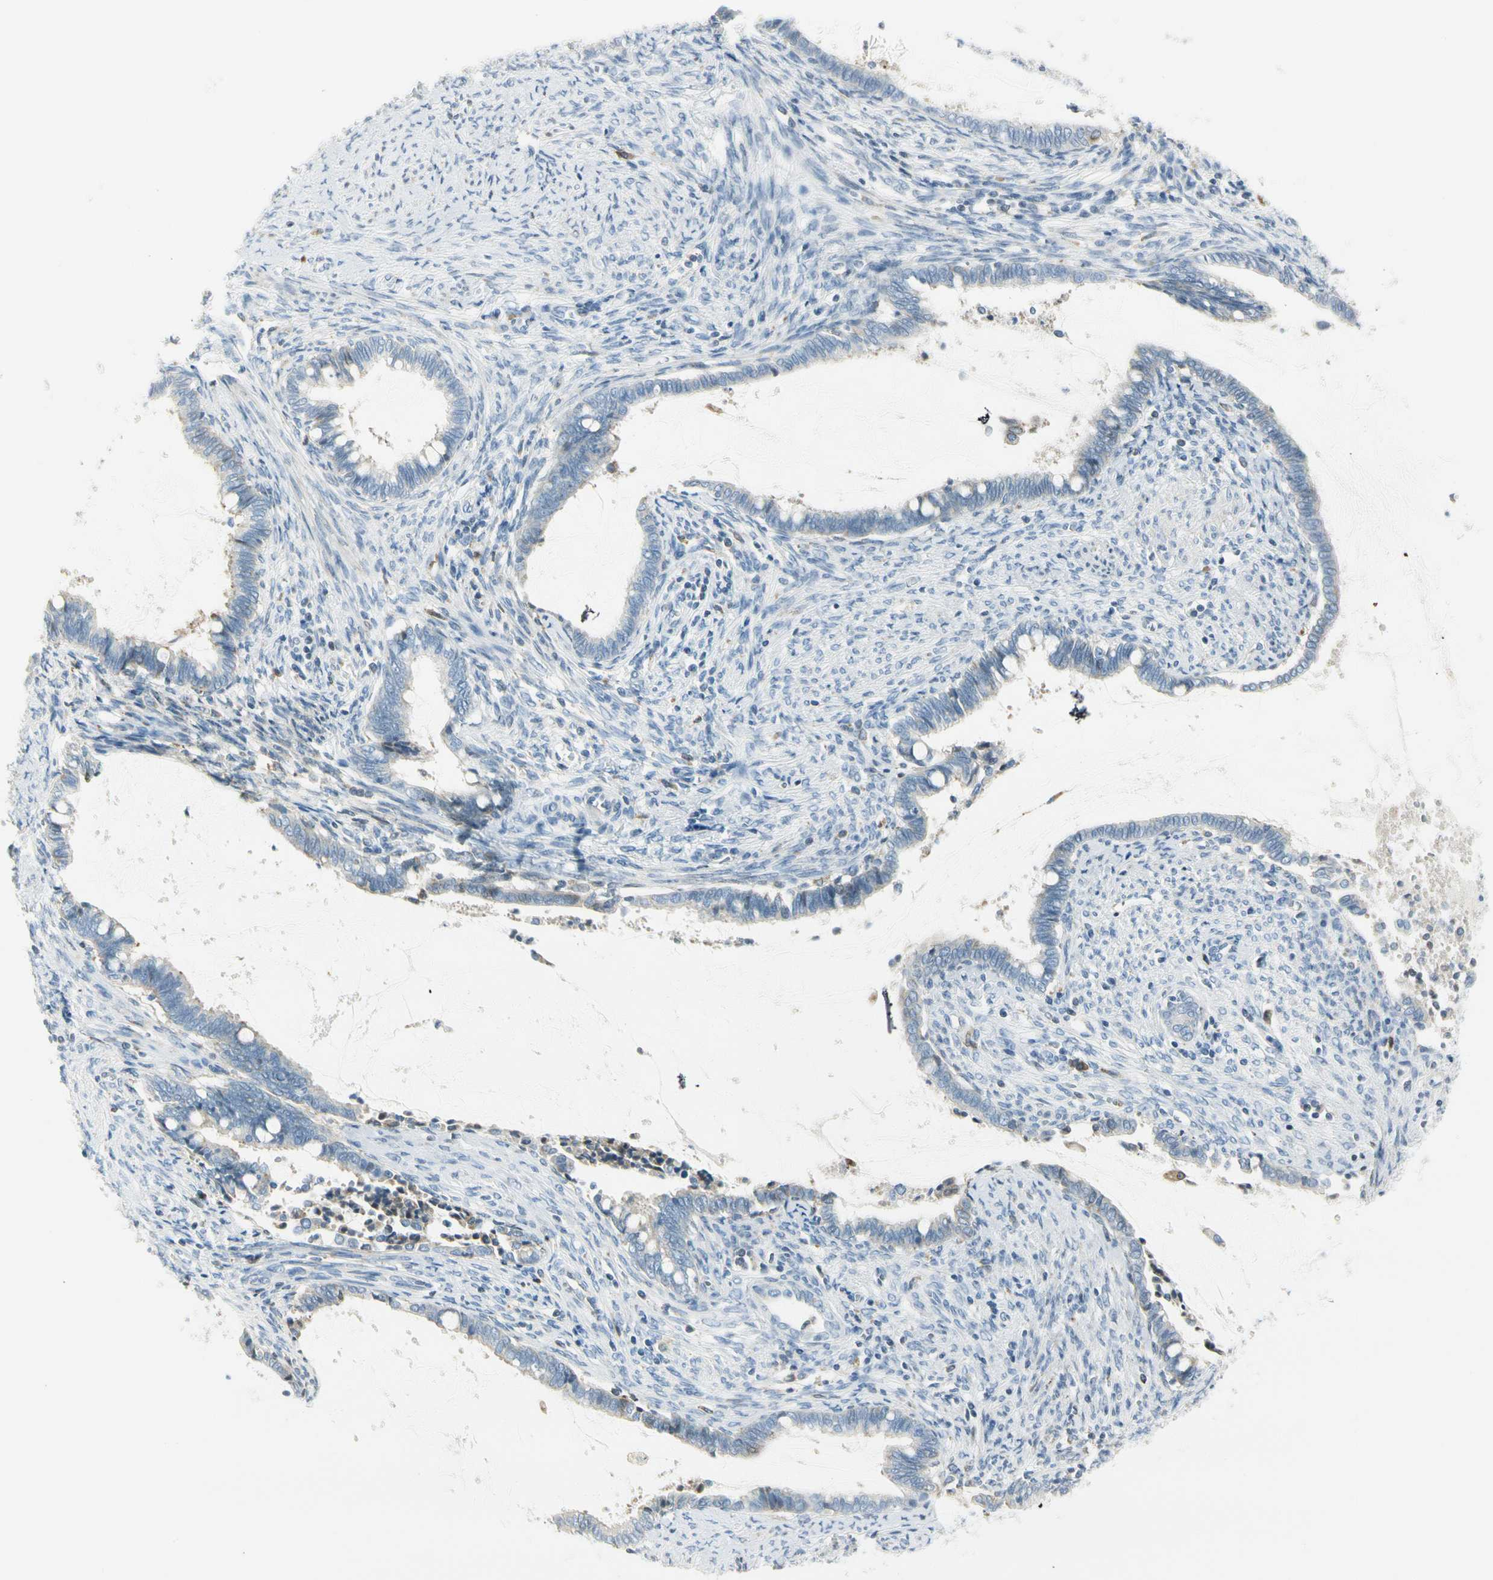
{"staining": {"intensity": "negative", "quantity": "none", "location": "none"}, "tissue": "cervical cancer", "cell_type": "Tumor cells", "image_type": "cancer", "snomed": [{"axis": "morphology", "description": "Adenocarcinoma, NOS"}, {"axis": "topography", "description": "Cervix"}], "caption": "This is an IHC micrograph of cervical cancer (adenocarcinoma). There is no positivity in tumor cells.", "gene": "TNFSF11", "patient": {"sex": "female", "age": 44}}